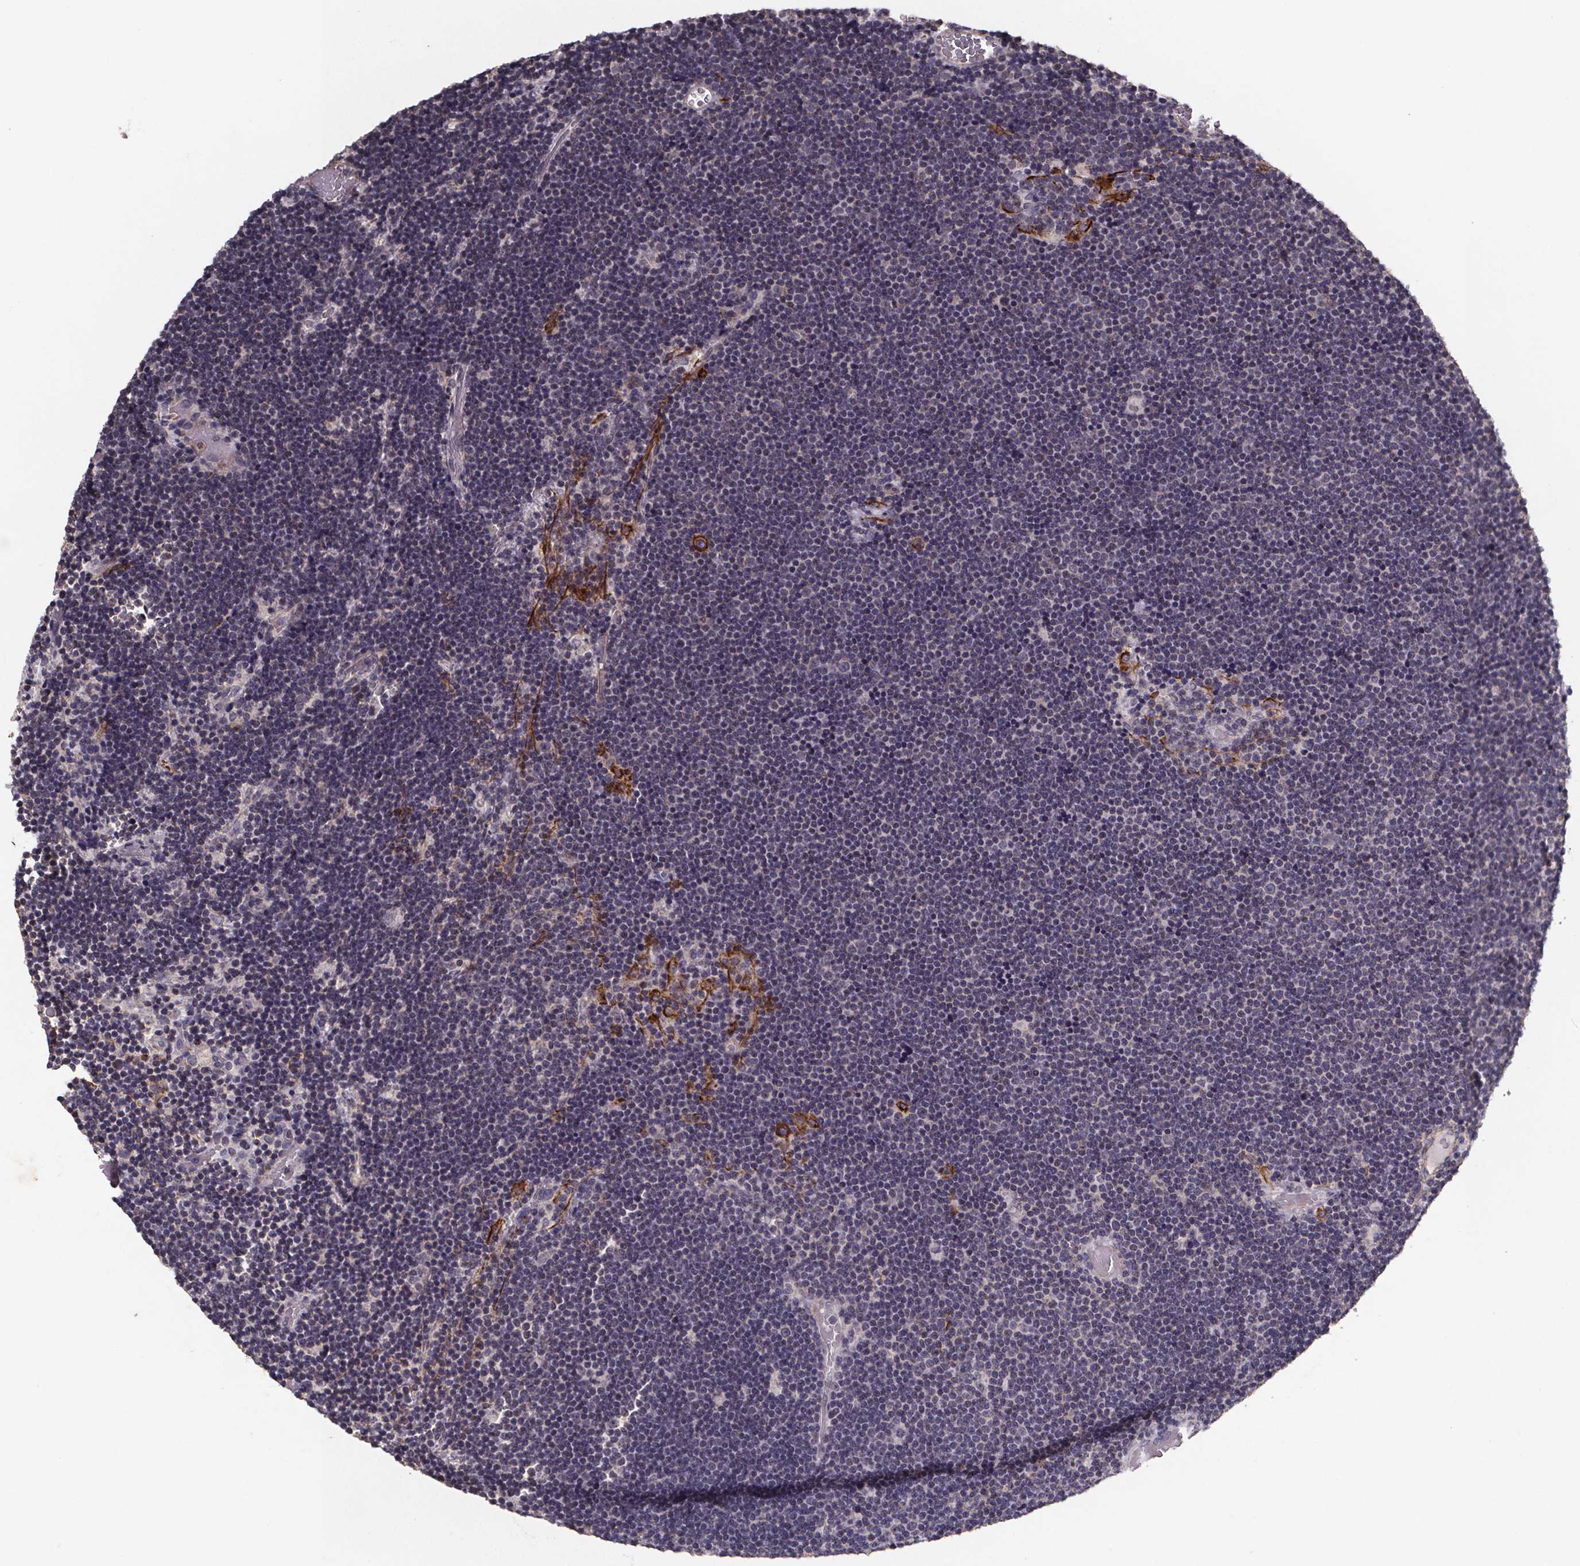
{"staining": {"intensity": "negative", "quantity": "none", "location": "none"}, "tissue": "lymphoma", "cell_type": "Tumor cells", "image_type": "cancer", "snomed": [{"axis": "morphology", "description": "Malignant lymphoma, non-Hodgkin's type, Low grade"}, {"axis": "topography", "description": "Brain"}], "caption": "DAB immunohistochemical staining of lymphoma displays no significant staining in tumor cells.", "gene": "PALLD", "patient": {"sex": "female", "age": 66}}